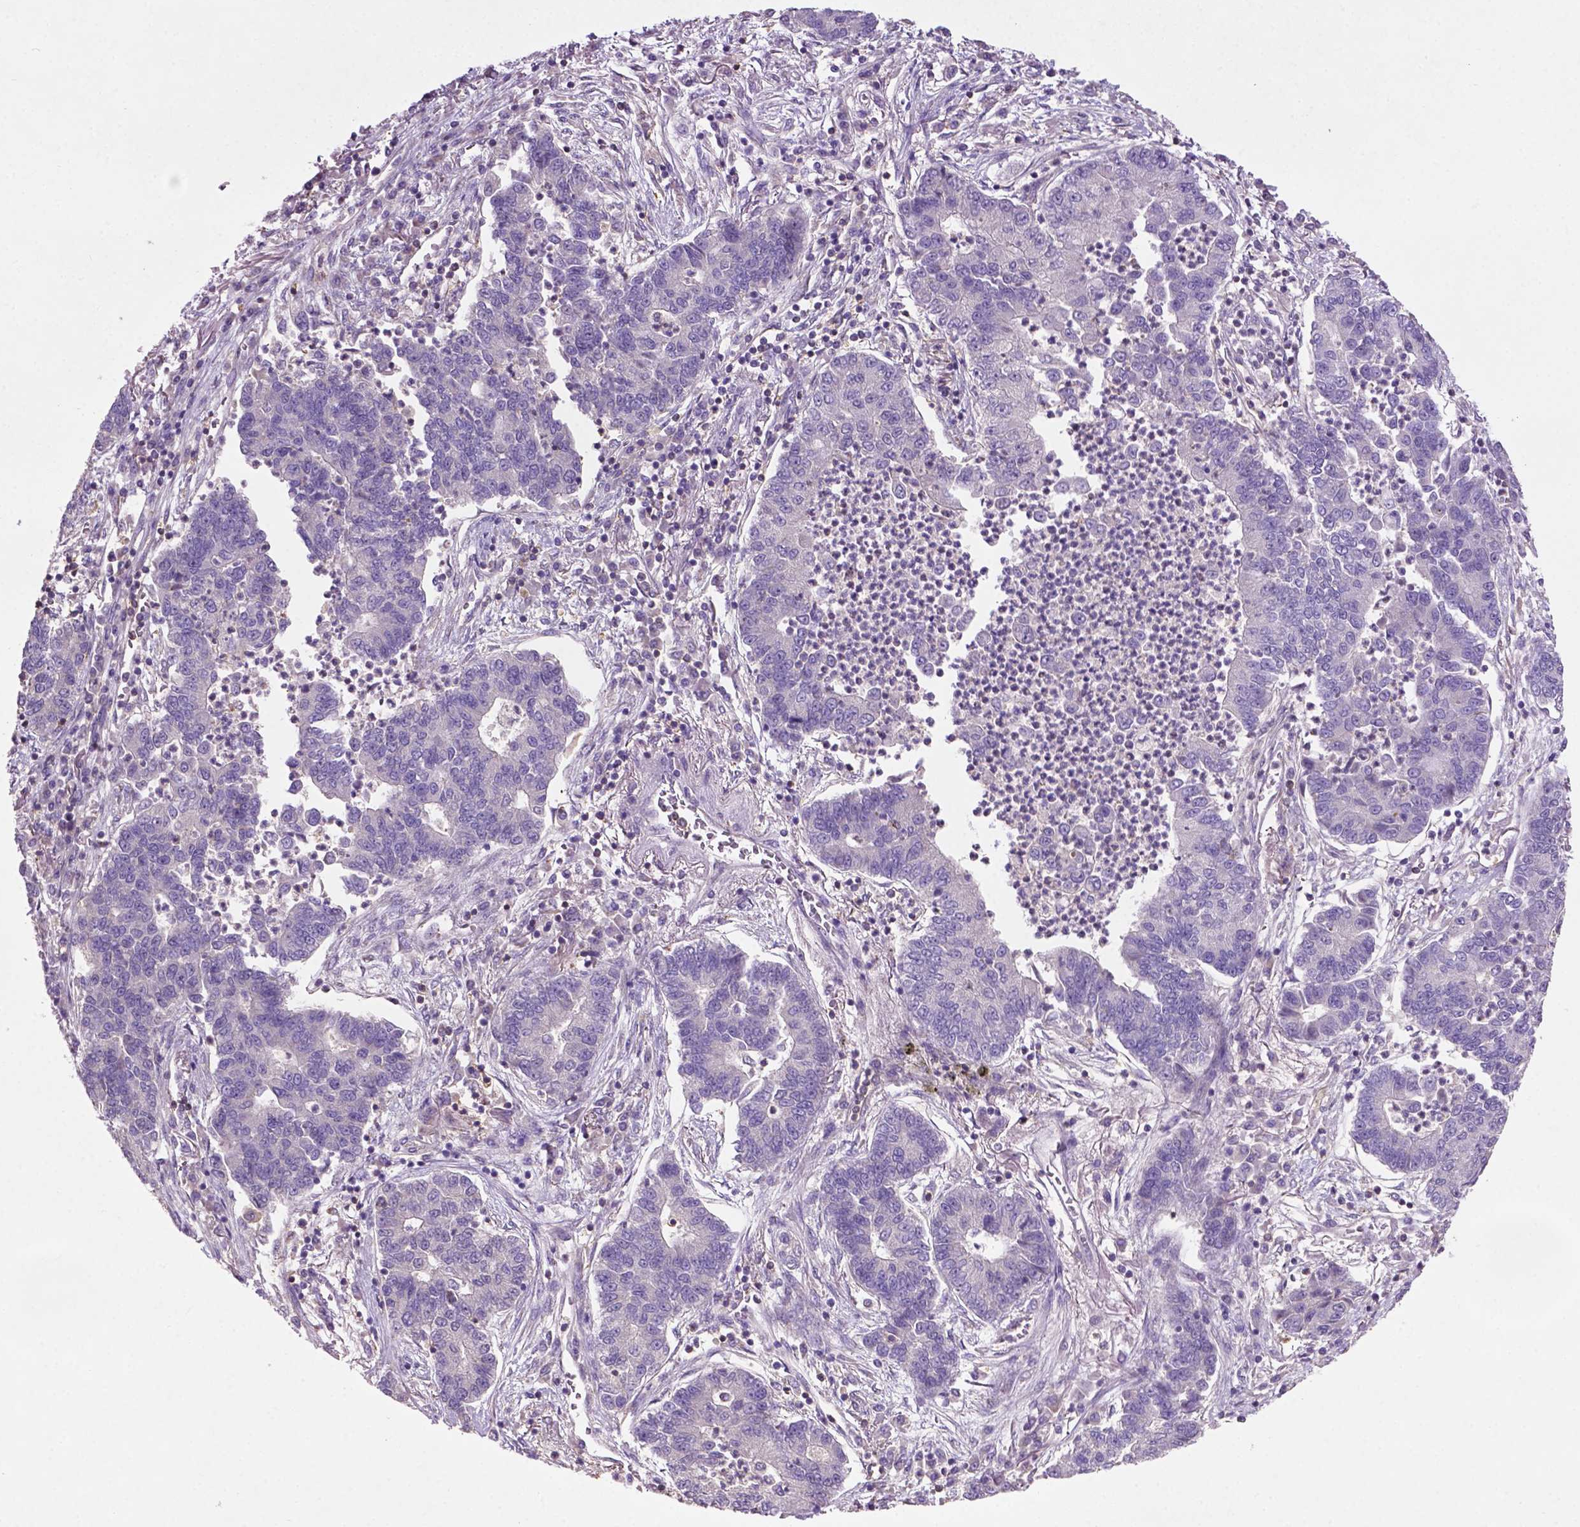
{"staining": {"intensity": "negative", "quantity": "none", "location": "none"}, "tissue": "lung cancer", "cell_type": "Tumor cells", "image_type": "cancer", "snomed": [{"axis": "morphology", "description": "Adenocarcinoma, NOS"}, {"axis": "topography", "description": "Lung"}], "caption": "An immunohistochemistry histopathology image of lung cancer (adenocarcinoma) is shown. There is no staining in tumor cells of lung cancer (adenocarcinoma).", "gene": "BMP4", "patient": {"sex": "female", "age": 57}}